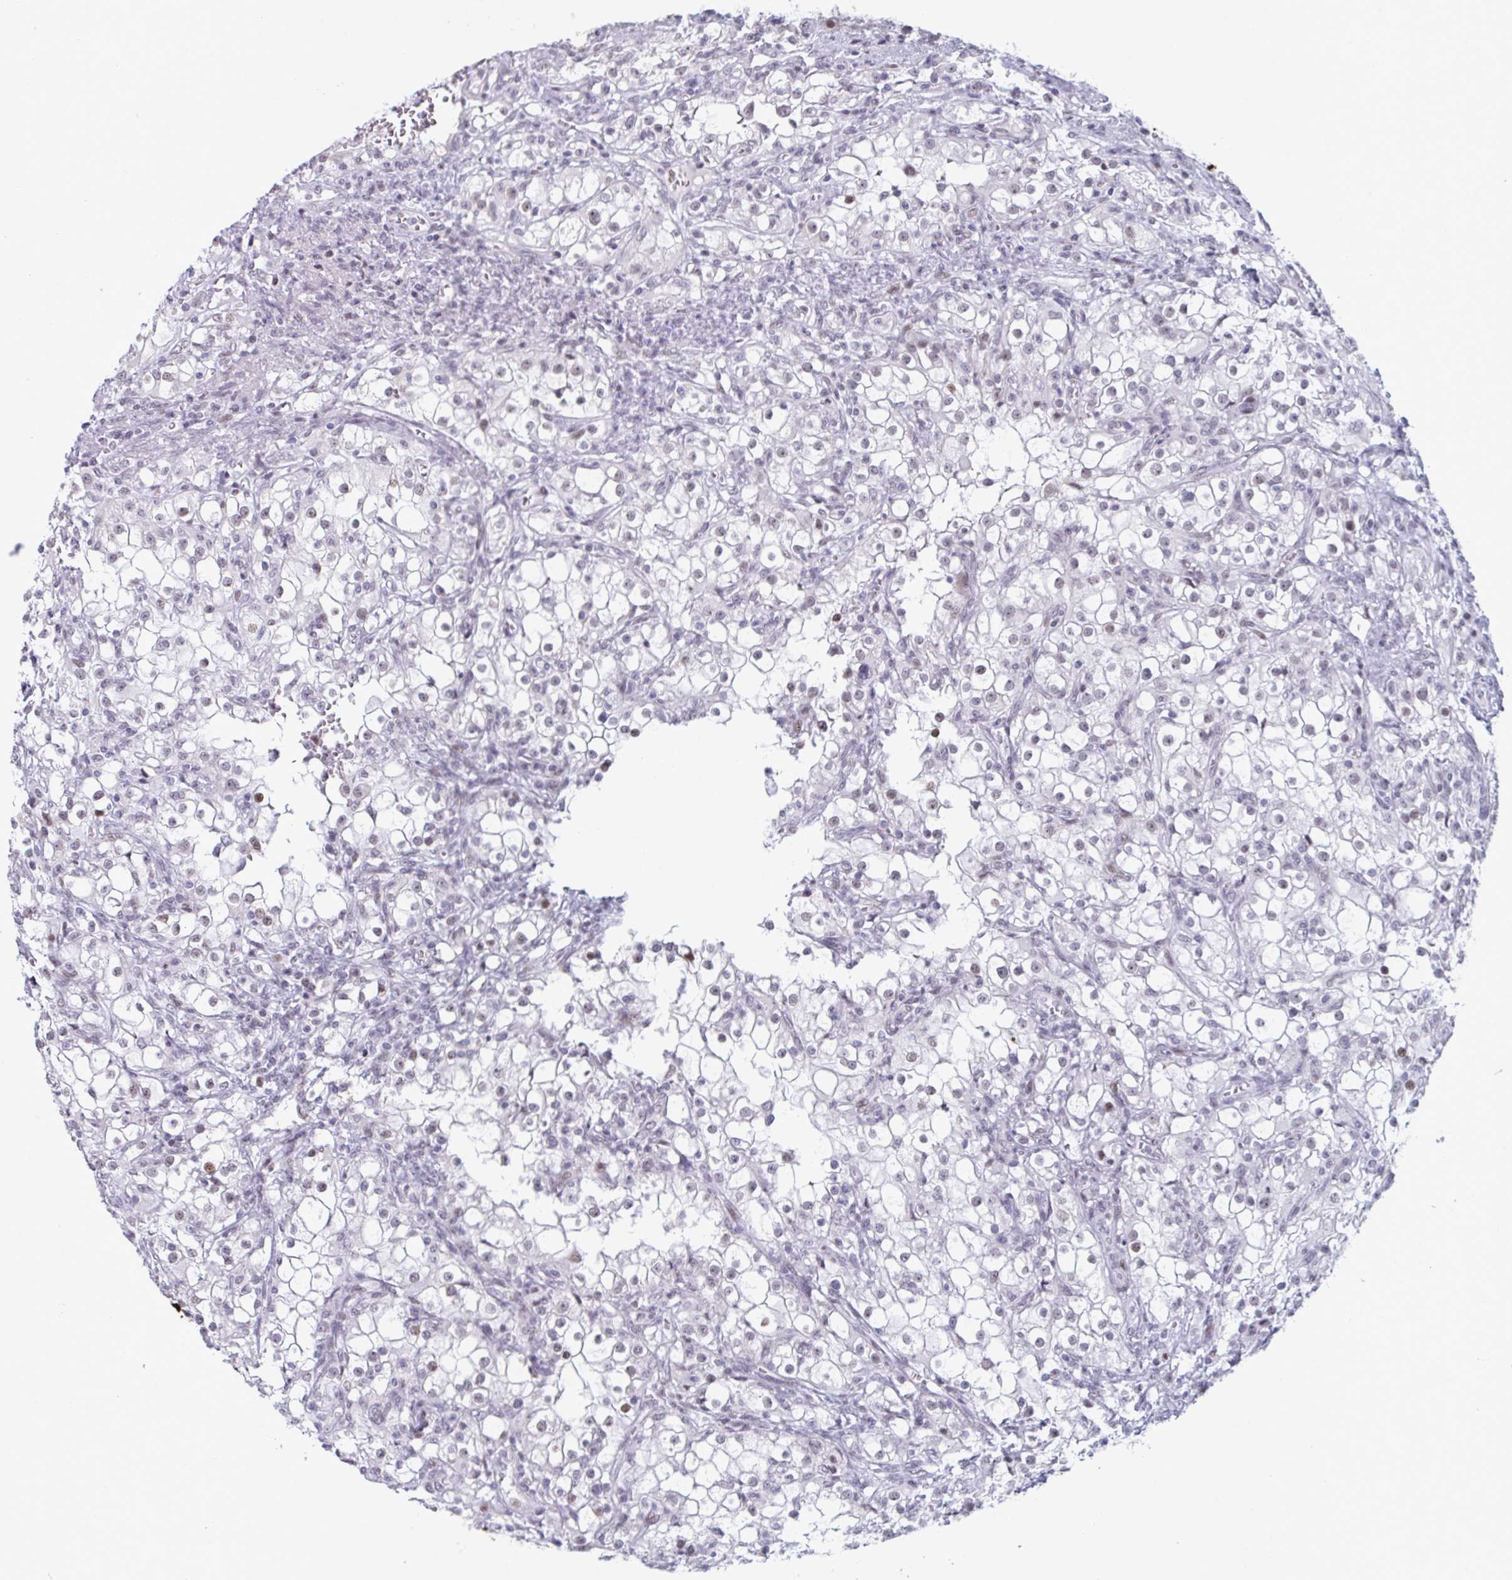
{"staining": {"intensity": "moderate", "quantity": "<25%", "location": "nuclear"}, "tissue": "renal cancer", "cell_type": "Tumor cells", "image_type": "cancer", "snomed": [{"axis": "morphology", "description": "Adenocarcinoma, NOS"}, {"axis": "topography", "description": "Kidney"}], "caption": "Renal cancer stained with immunohistochemistry (IHC) demonstrates moderate nuclear staining in approximately <25% of tumor cells.", "gene": "HSD17B6", "patient": {"sex": "female", "age": 74}}